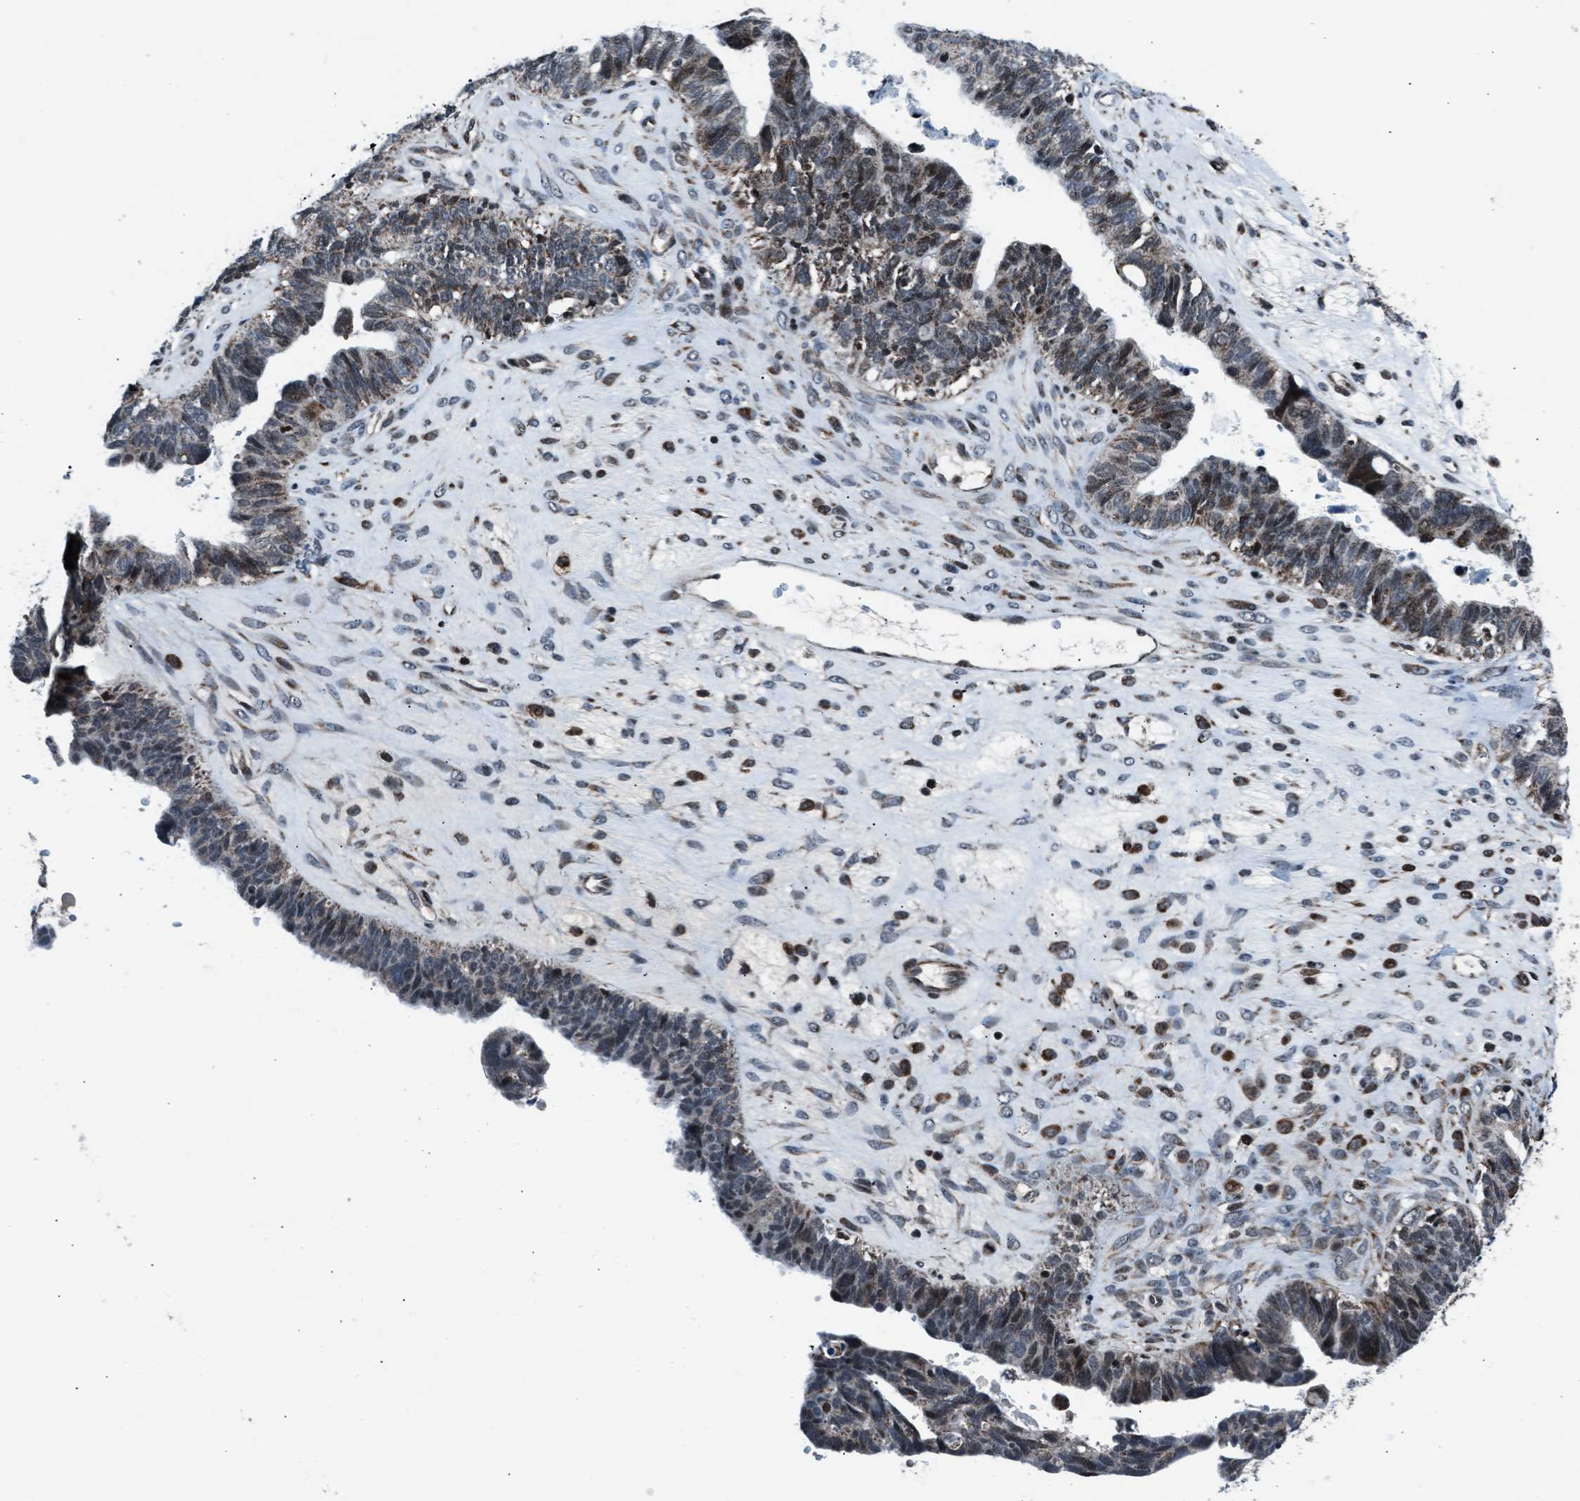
{"staining": {"intensity": "moderate", "quantity": "25%-75%", "location": "cytoplasmic/membranous,nuclear"}, "tissue": "ovarian cancer", "cell_type": "Tumor cells", "image_type": "cancer", "snomed": [{"axis": "morphology", "description": "Cystadenocarcinoma, serous, NOS"}, {"axis": "topography", "description": "Ovary"}], "caption": "Human ovarian cancer (serous cystadenocarcinoma) stained with a protein marker shows moderate staining in tumor cells.", "gene": "MORC3", "patient": {"sex": "female", "age": 79}}